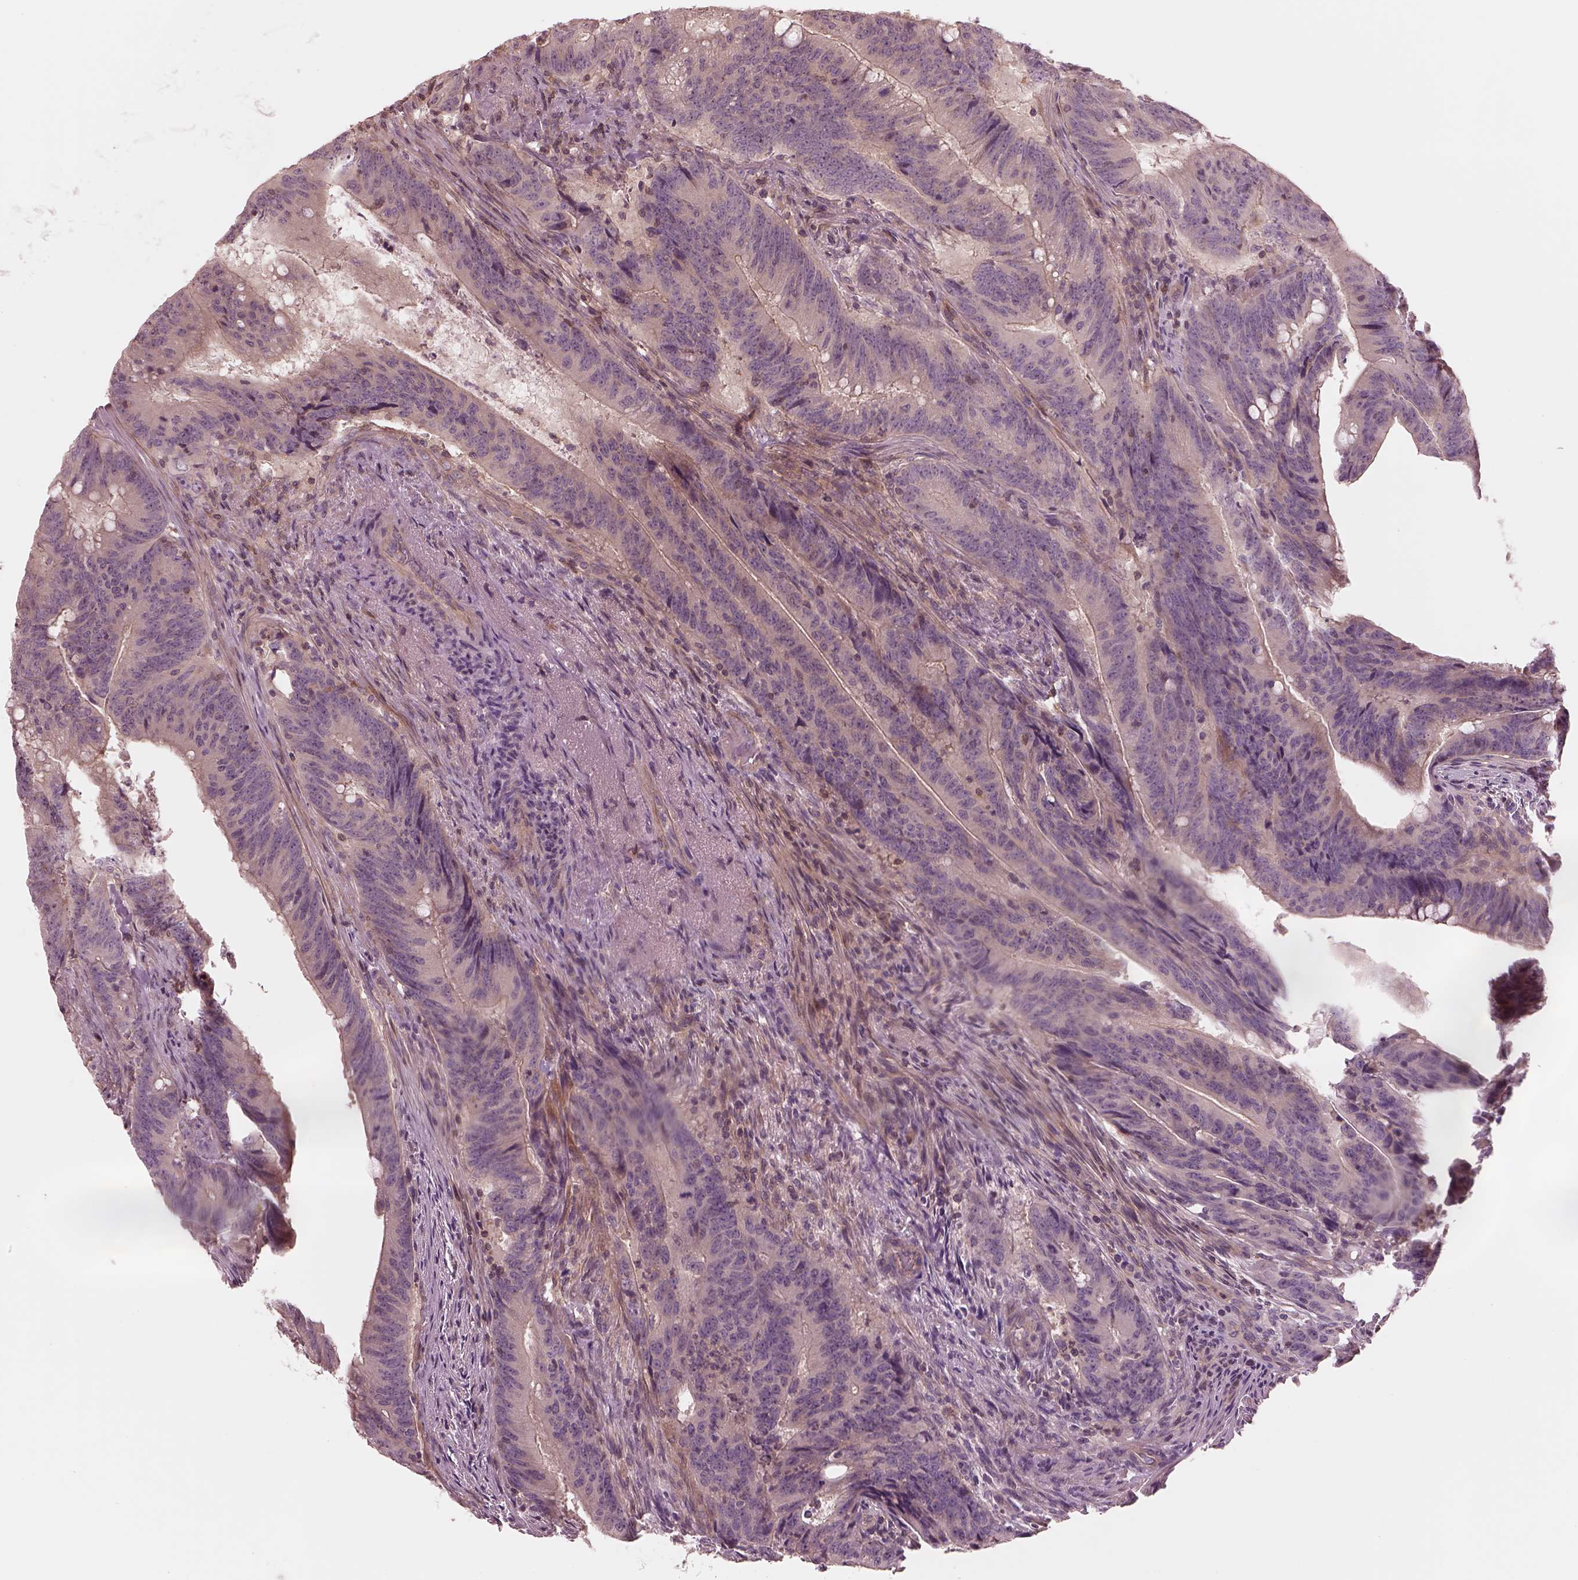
{"staining": {"intensity": "negative", "quantity": "none", "location": "none"}, "tissue": "colorectal cancer", "cell_type": "Tumor cells", "image_type": "cancer", "snomed": [{"axis": "morphology", "description": "Adenocarcinoma, NOS"}, {"axis": "topography", "description": "Colon"}], "caption": "Immunohistochemistry (IHC) photomicrograph of neoplastic tissue: human colorectal cancer (adenocarcinoma) stained with DAB exhibits no significant protein expression in tumor cells.", "gene": "FAM107B", "patient": {"sex": "female", "age": 87}}